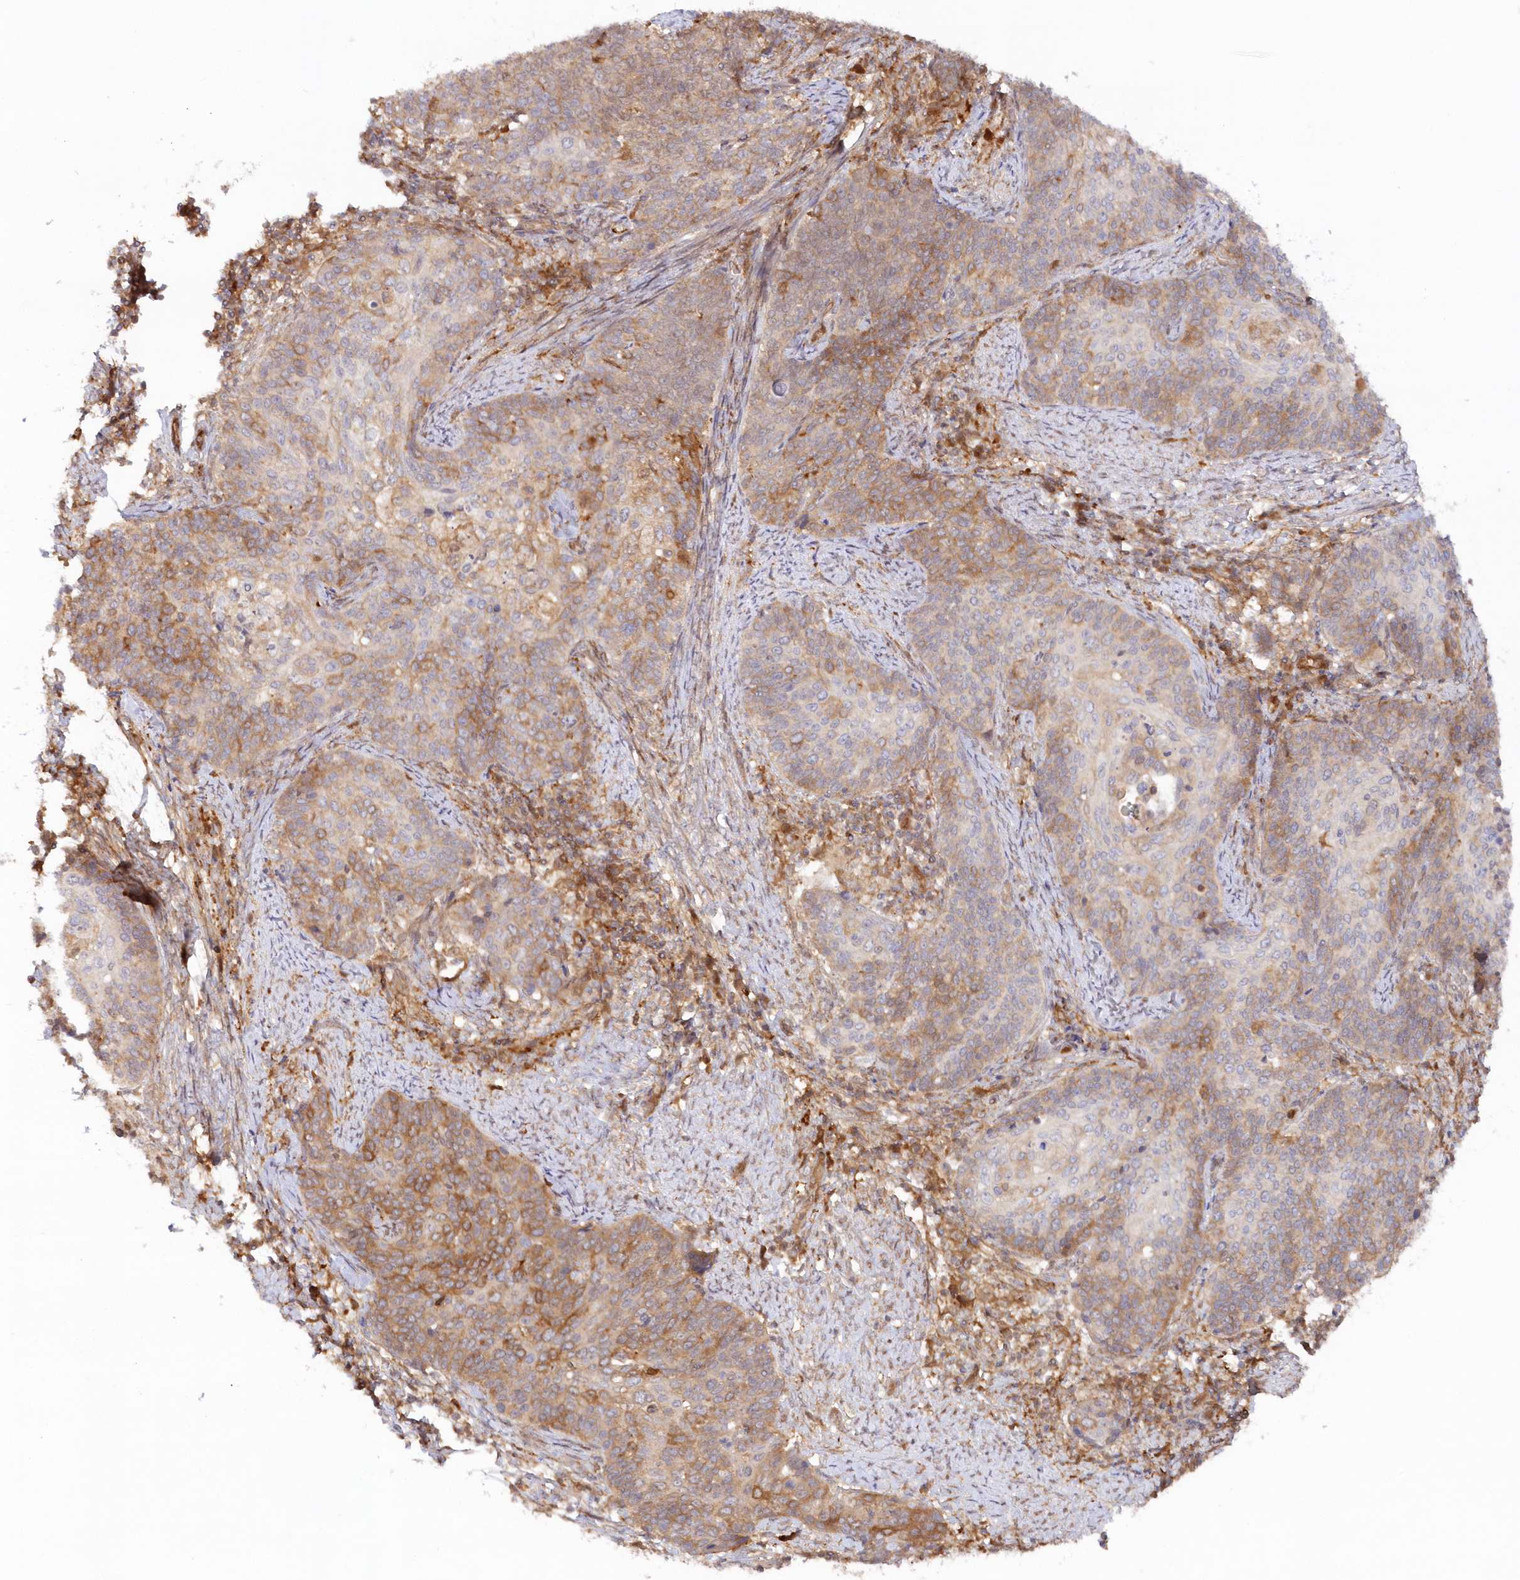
{"staining": {"intensity": "moderate", "quantity": "25%-75%", "location": "cytoplasmic/membranous"}, "tissue": "cervical cancer", "cell_type": "Tumor cells", "image_type": "cancer", "snomed": [{"axis": "morphology", "description": "Squamous cell carcinoma, NOS"}, {"axis": "topography", "description": "Cervix"}], "caption": "A brown stain highlights moderate cytoplasmic/membranous positivity of a protein in cervical cancer (squamous cell carcinoma) tumor cells.", "gene": "GBE1", "patient": {"sex": "female", "age": 39}}